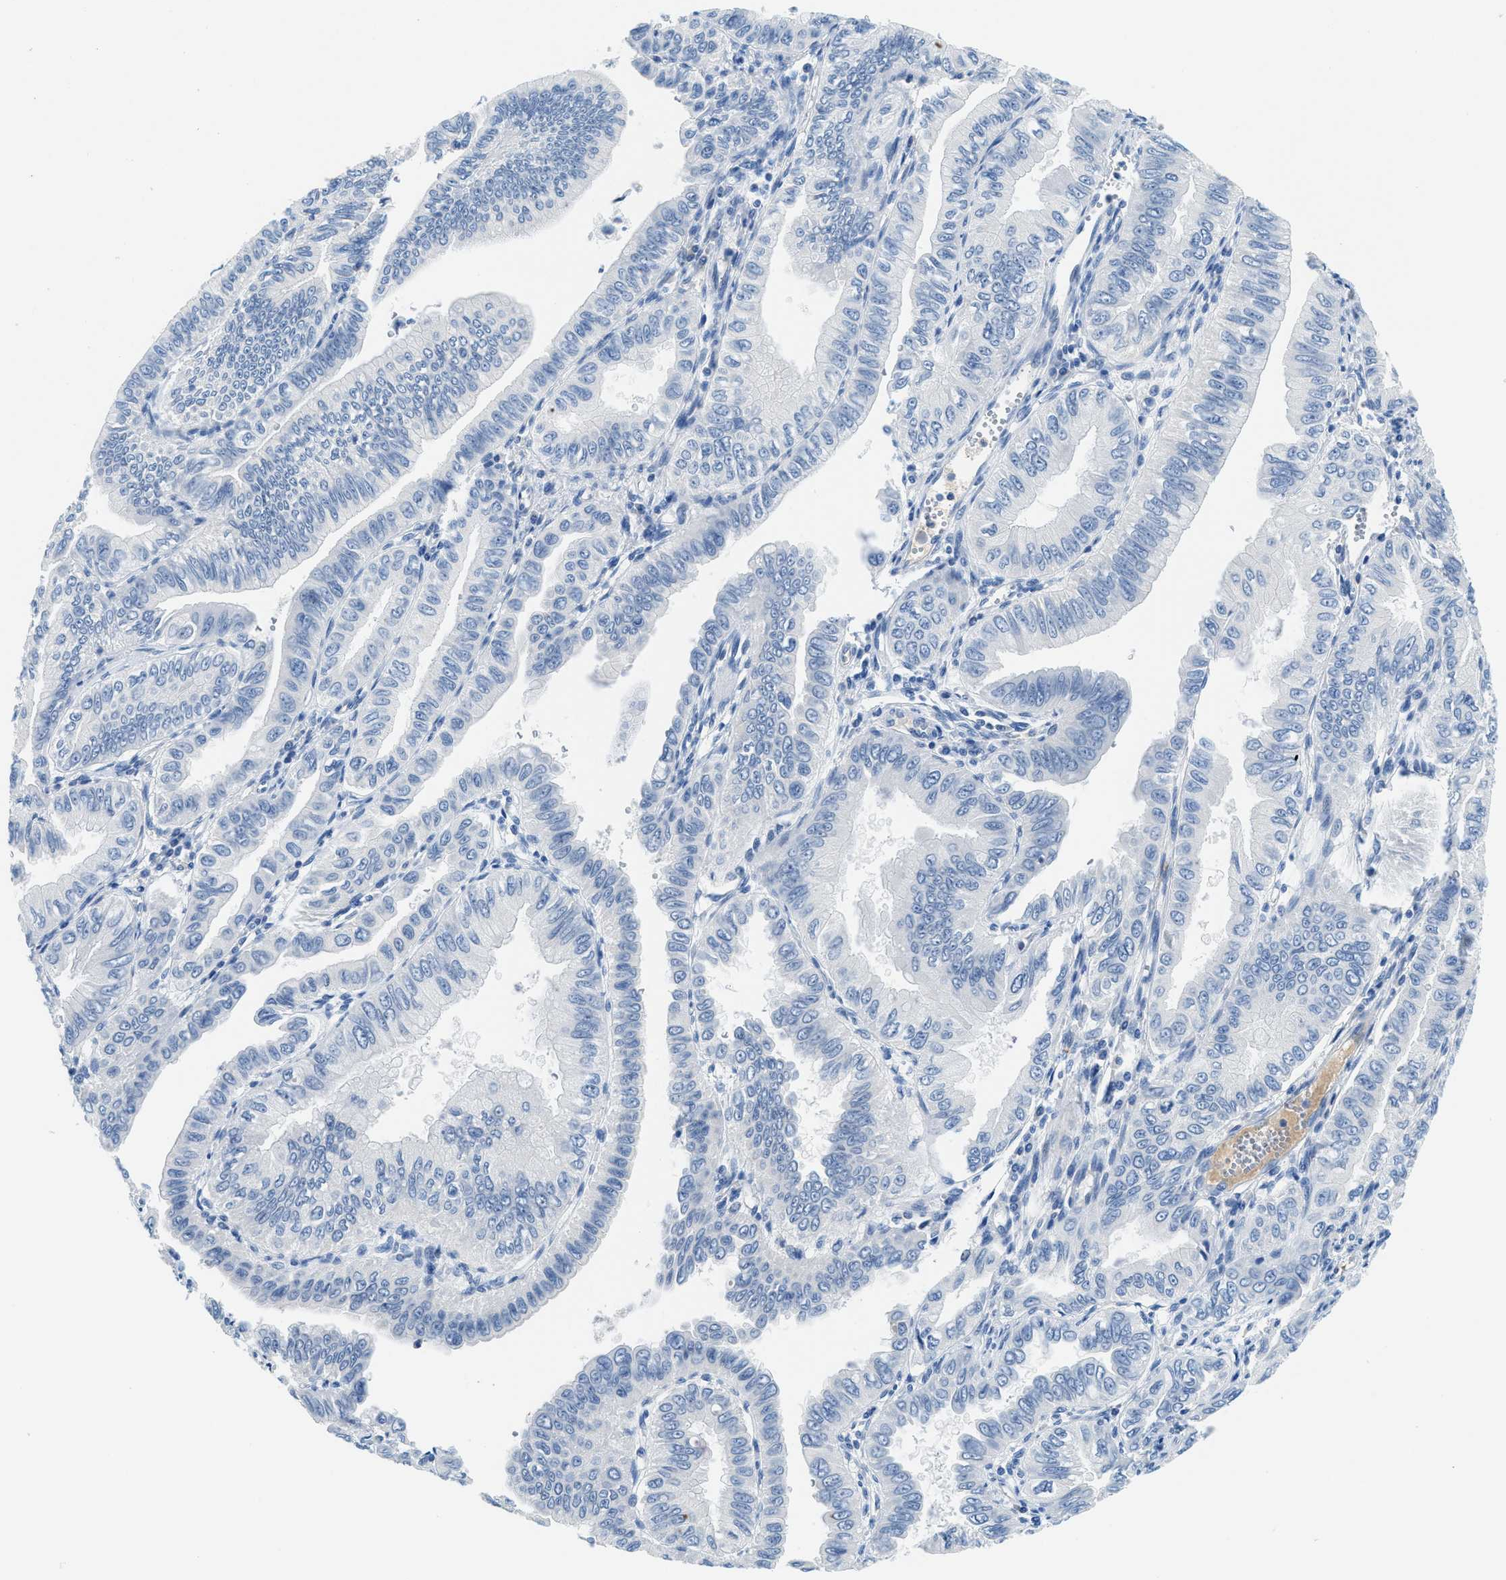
{"staining": {"intensity": "negative", "quantity": "none", "location": "none"}, "tissue": "pancreatic cancer", "cell_type": "Tumor cells", "image_type": "cancer", "snomed": [{"axis": "morphology", "description": "Normal tissue, NOS"}, {"axis": "topography", "description": "Lymph node"}], "caption": "High magnification brightfield microscopy of pancreatic cancer stained with DAB (3,3'-diaminobenzidine) (brown) and counterstained with hematoxylin (blue): tumor cells show no significant positivity.", "gene": "MBL2", "patient": {"sex": "male", "age": 50}}